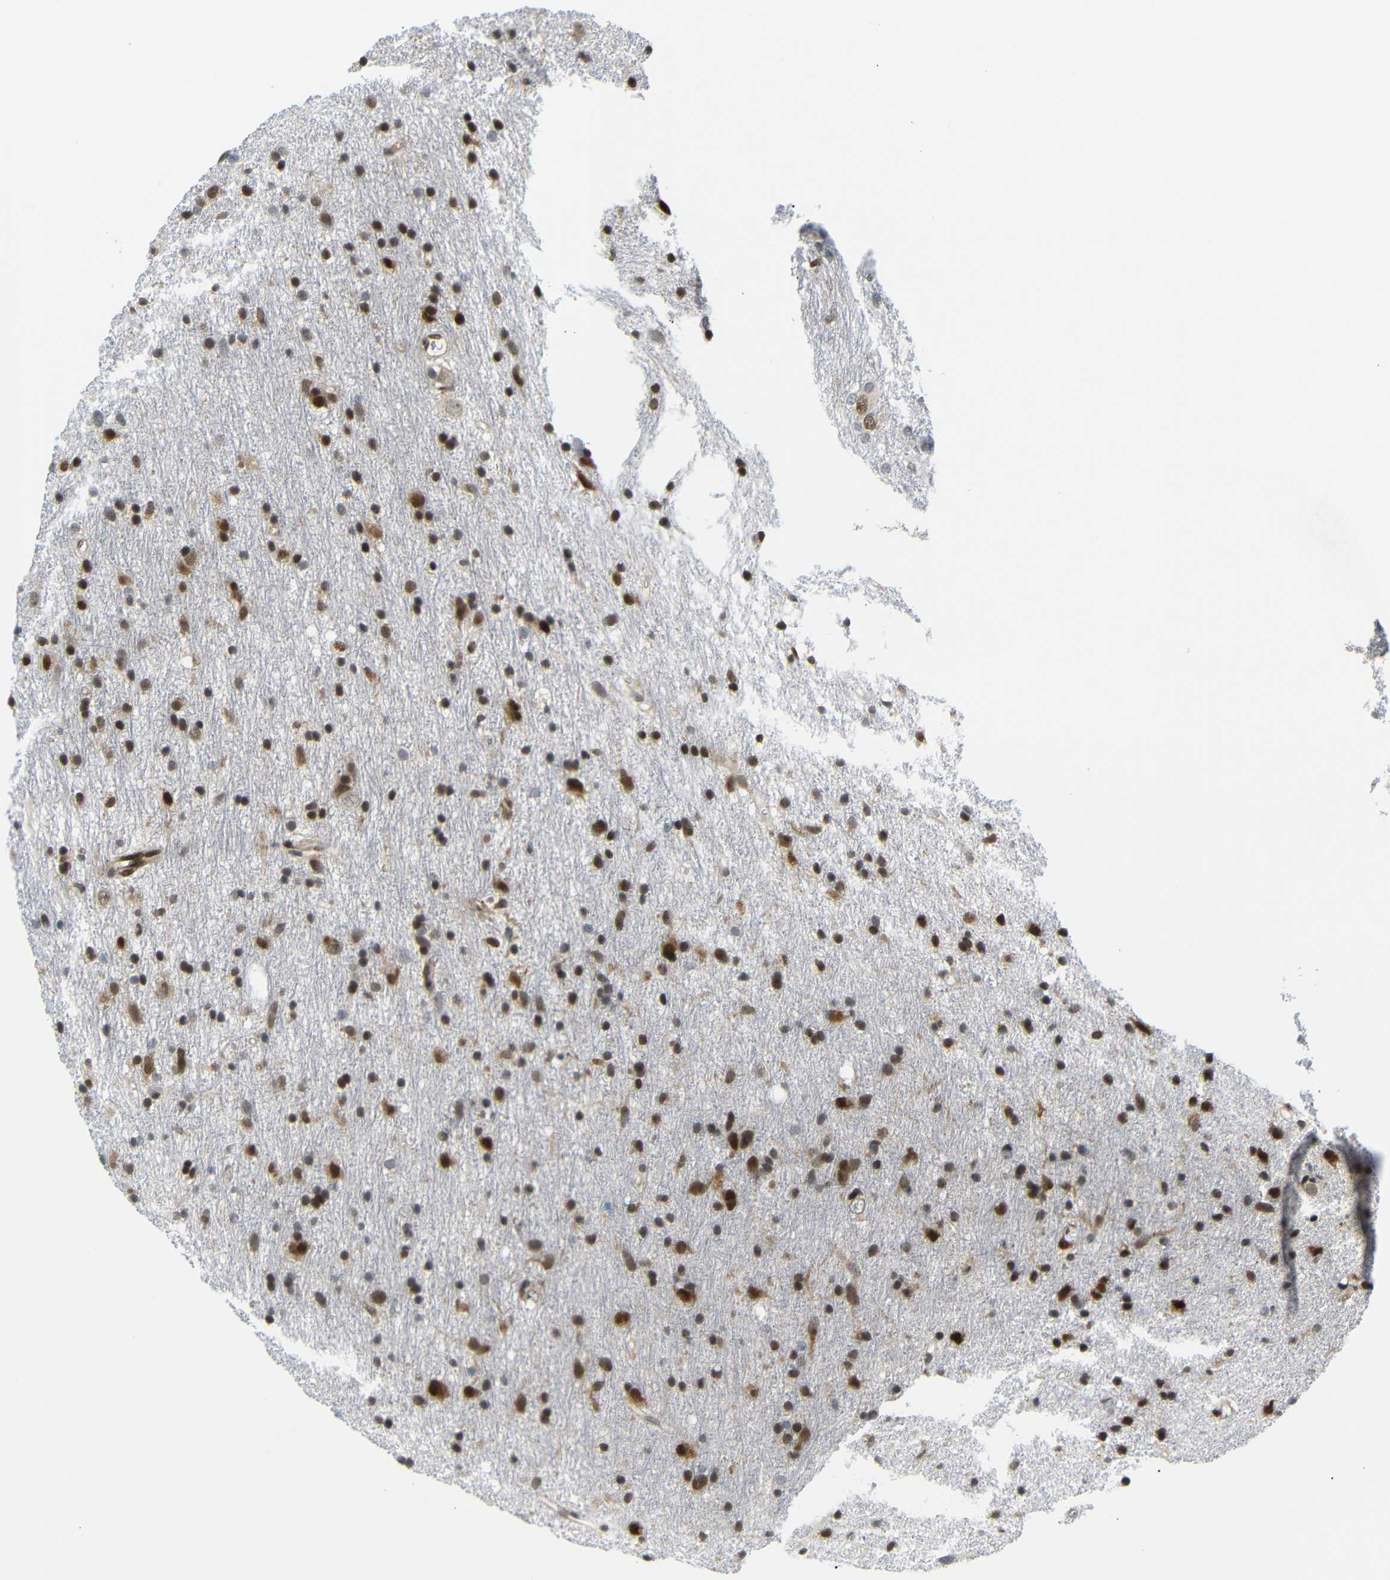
{"staining": {"intensity": "strong", "quantity": "25%-75%", "location": "nuclear"}, "tissue": "glioma", "cell_type": "Tumor cells", "image_type": "cancer", "snomed": [{"axis": "morphology", "description": "Glioma, malignant, Low grade"}, {"axis": "topography", "description": "Brain"}], "caption": "Immunohistochemistry histopathology image of neoplastic tissue: low-grade glioma (malignant) stained using immunohistochemistry reveals high levels of strong protein expression localized specifically in the nuclear of tumor cells, appearing as a nuclear brown color.", "gene": "SPCS2", "patient": {"sex": "male", "age": 77}}